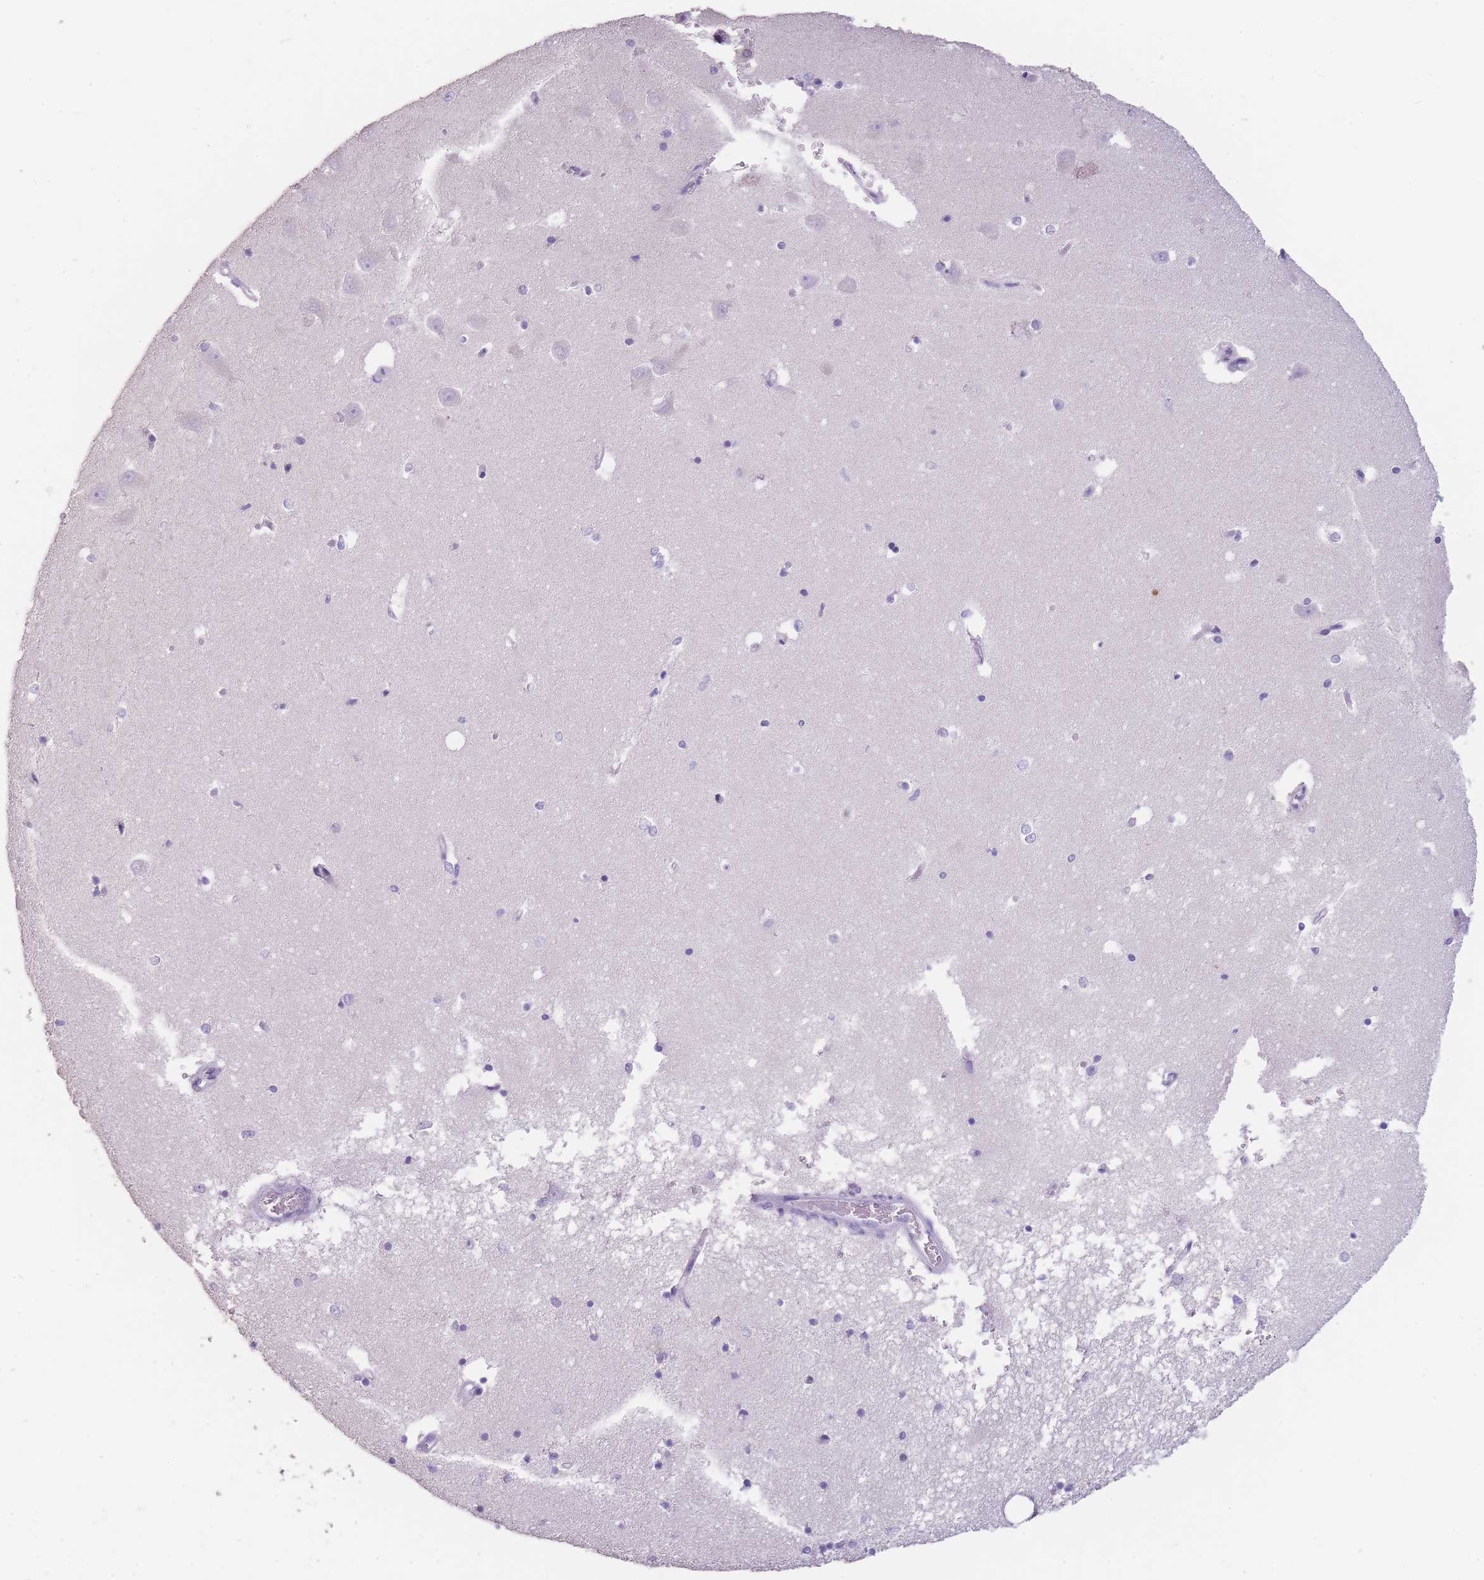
{"staining": {"intensity": "negative", "quantity": "none", "location": "none"}, "tissue": "hippocampus", "cell_type": "Glial cells", "image_type": "normal", "snomed": [{"axis": "morphology", "description": "Normal tissue, NOS"}, {"axis": "topography", "description": "Hippocampus"}], "caption": "Human hippocampus stained for a protein using immunohistochemistry shows no positivity in glial cells.", "gene": "DCANP1", "patient": {"sex": "male", "age": 70}}